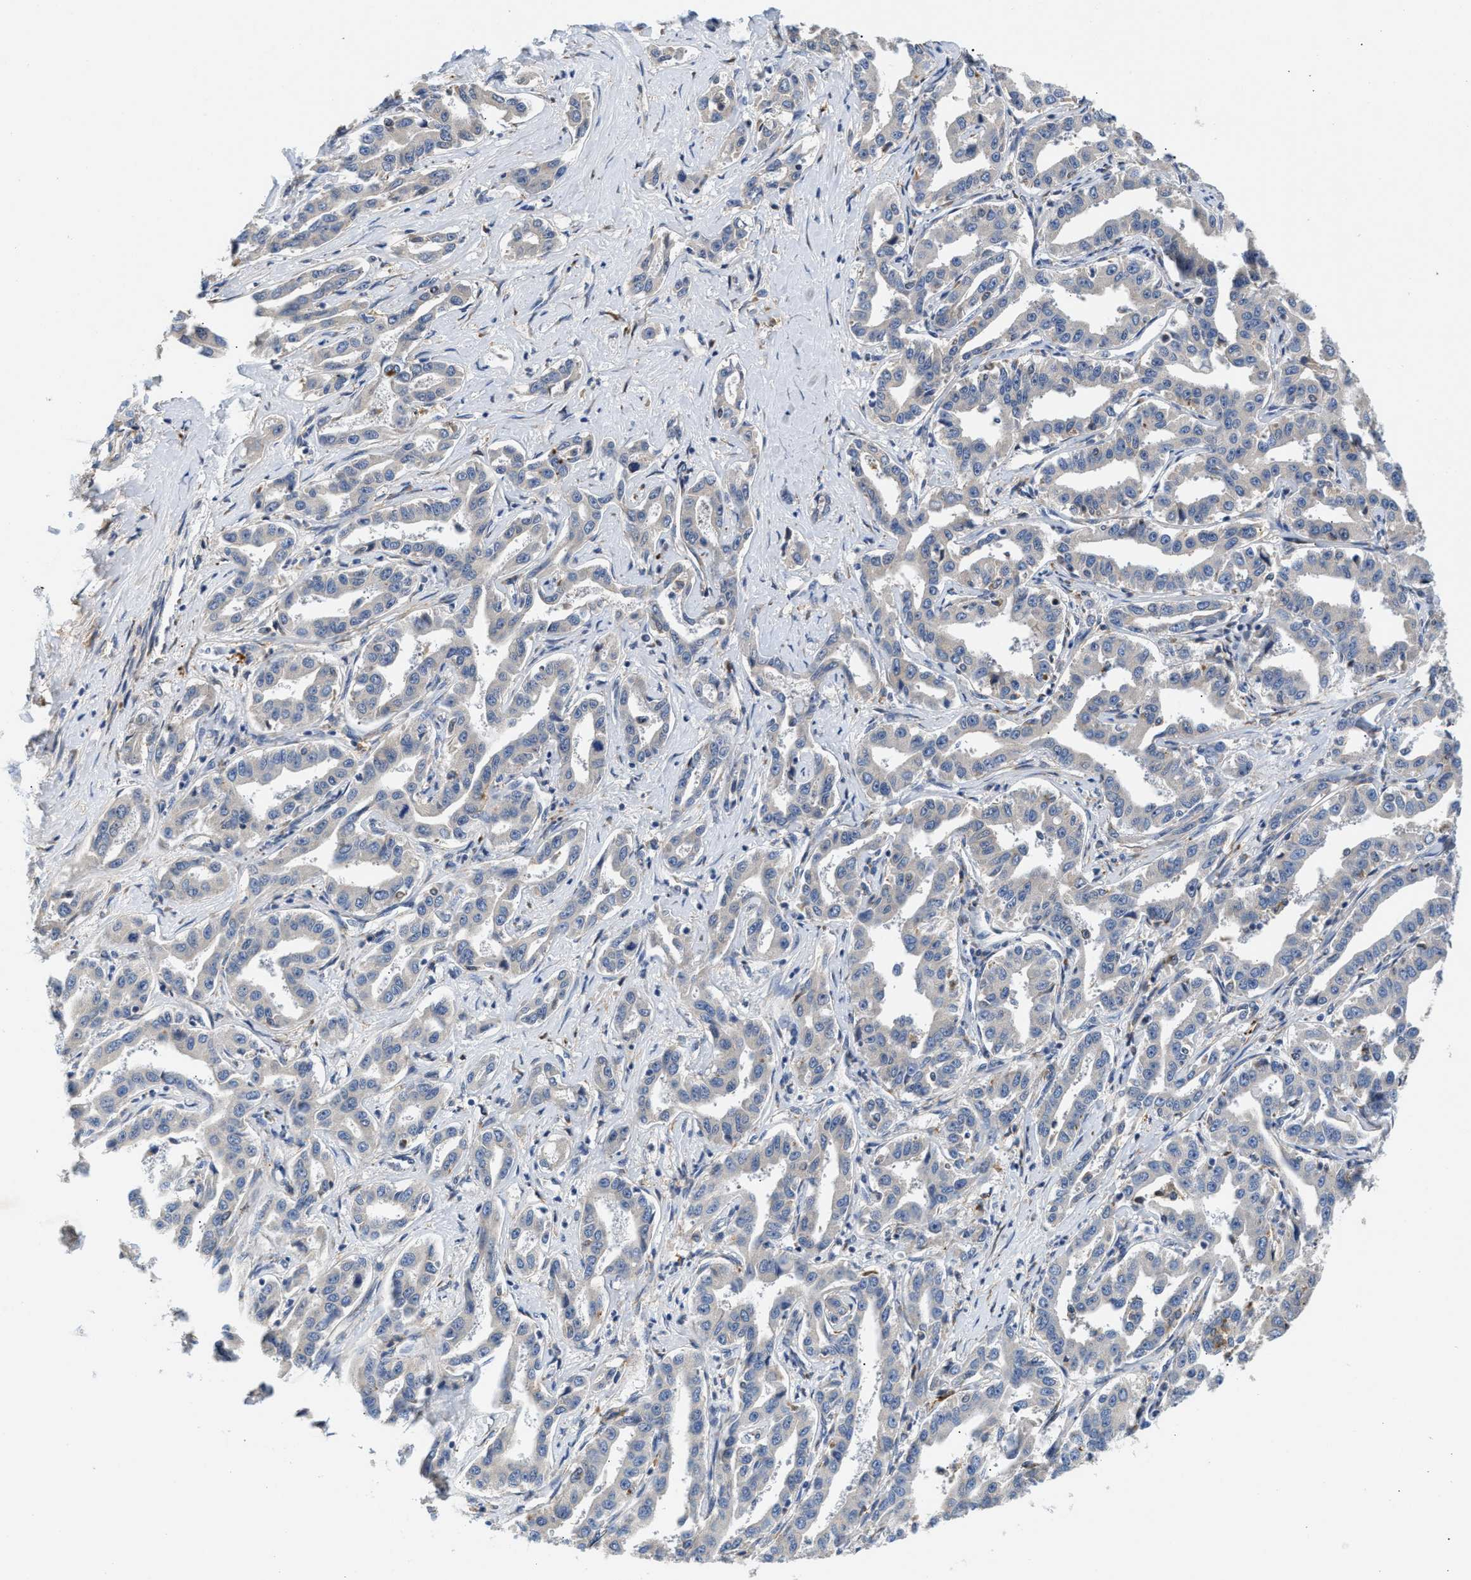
{"staining": {"intensity": "negative", "quantity": "none", "location": "none"}, "tissue": "liver cancer", "cell_type": "Tumor cells", "image_type": "cancer", "snomed": [{"axis": "morphology", "description": "Cholangiocarcinoma"}, {"axis": "topography", "description": "Liver"}], "caption": "This is a image of immunohistochemistry (IHC) staining of cholangiocarcinoma (liver), which shows no staining in tumor cells.", "gene": "PPM1L", "patient": {"sex": "male", "age": 59}}